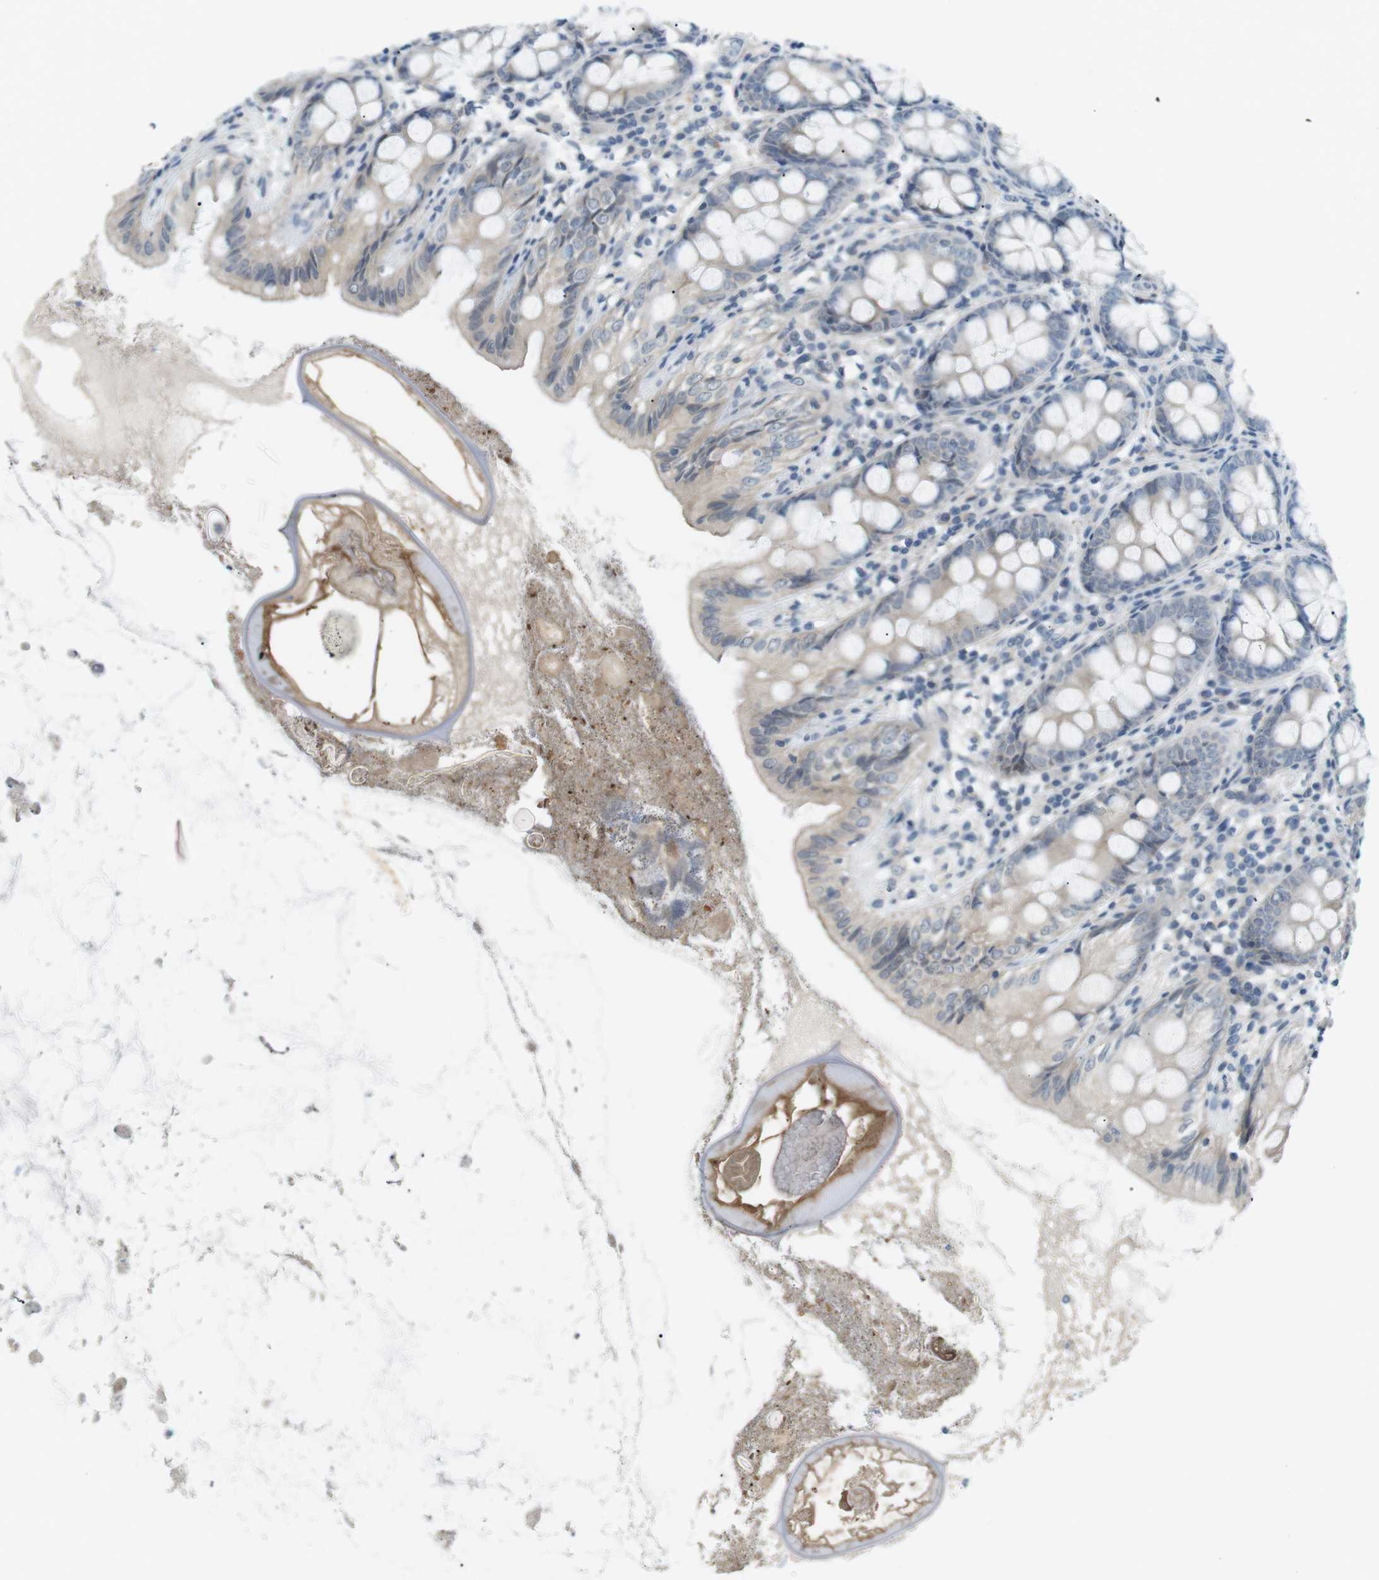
{"staining": {"intensity": "weak", "quantity": "<25%", "location": "cytoplasmic/membranous"}, "tissue": "appendix", "cell_type": "Glandular cells", "image_type": "normal", "snomed": [{"axis": "morphology", "description": "Normal tissue, NOS"}, {"axis": "topography", "description": "Appendix"}], "caption": "DAB immunohistochemical staining of unremarkable human appendix displays no significant staining in glandular cells.", "gene": "RTN3", "patient": {"sex": "female", "age": 77}}